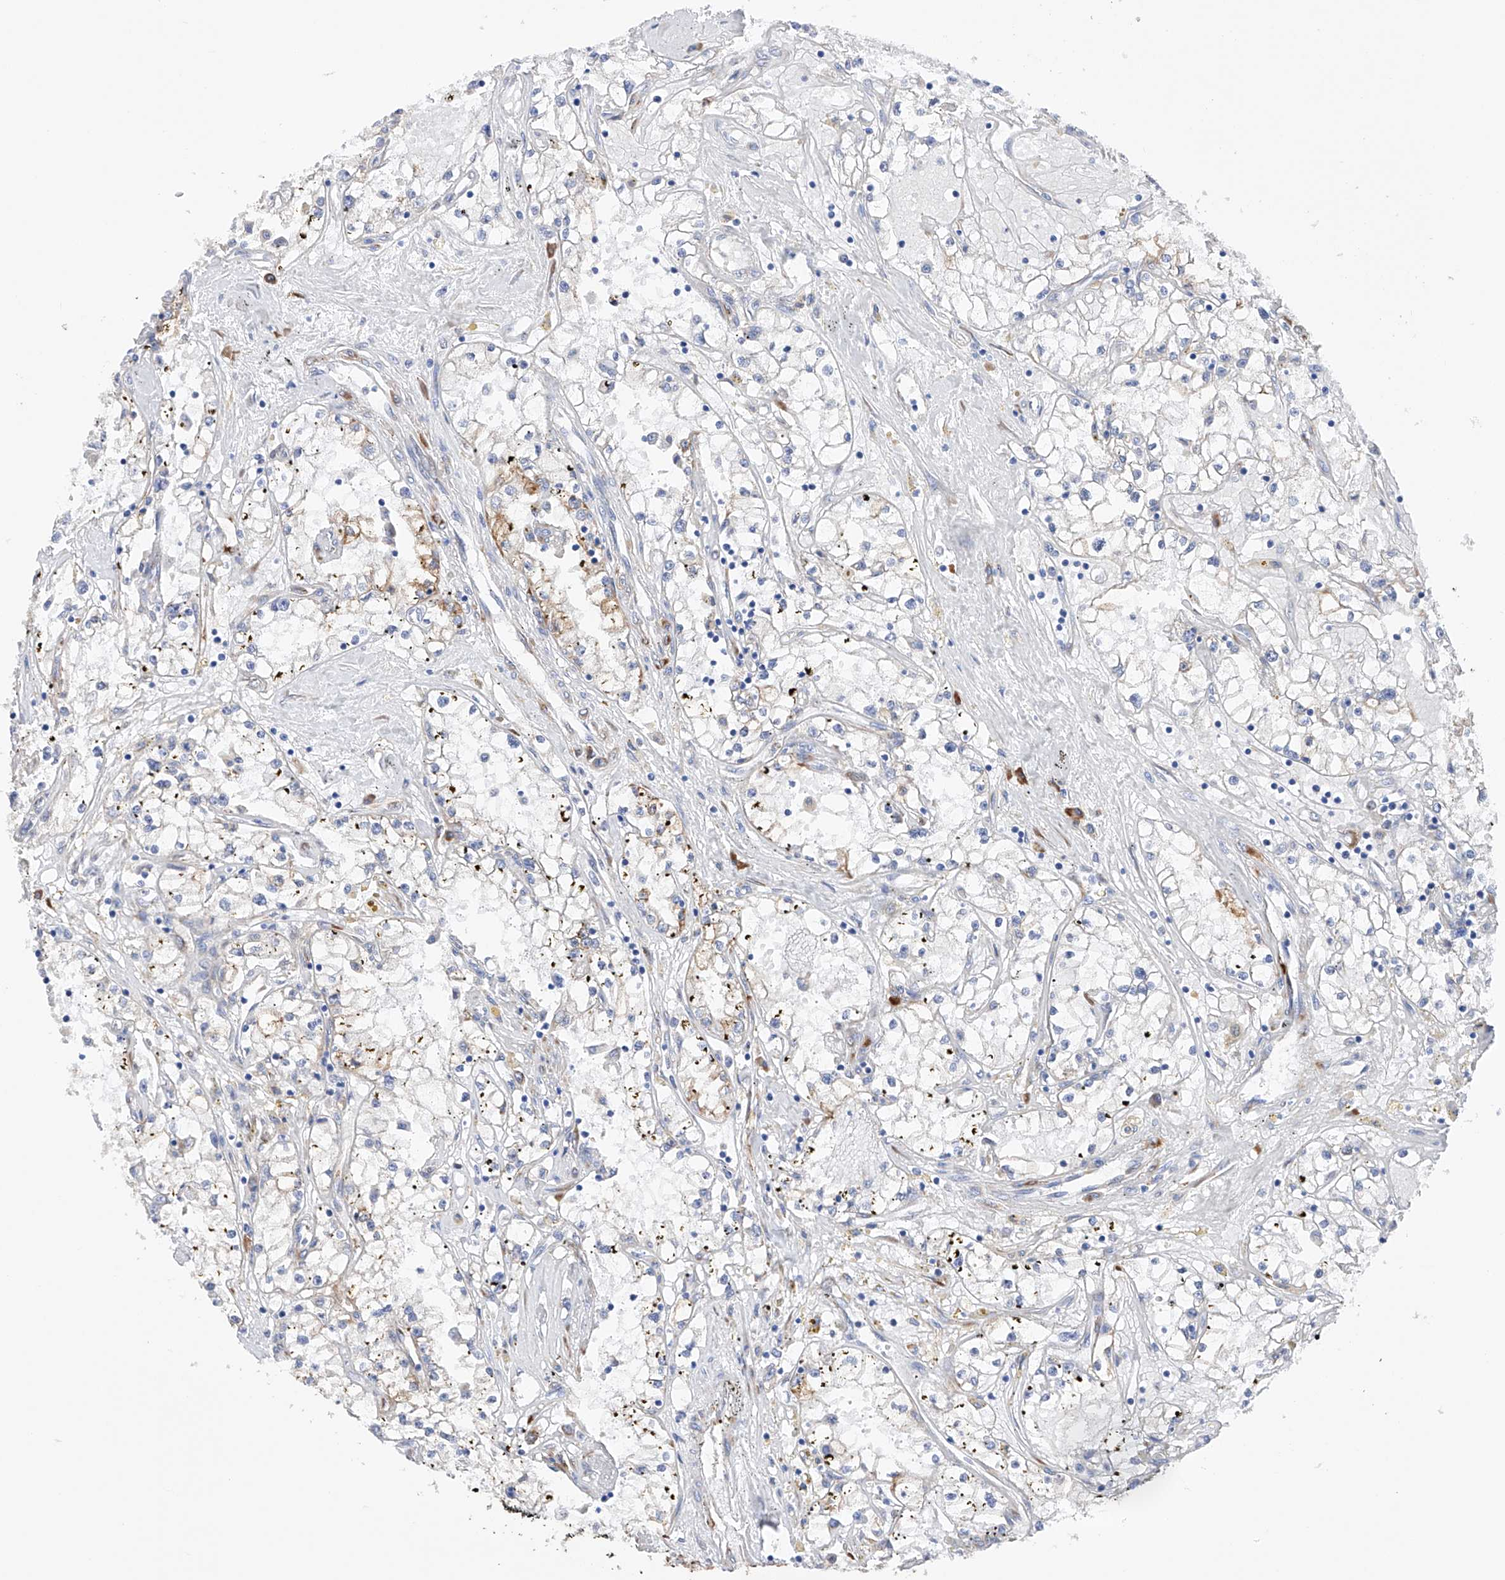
{"staining": {"intensity": "moderate", "quantity": "<25%", "location": "cytoplasmic/membranous"}, "tissue": "renal cancer", "cell_type": "Tumor cells", "image_type": "cancer", "snomed": [{"axis": "morphology", "description": "Adenocarcinoma, NOS"}, {"axis": "topography", "description": "Kidney"}], "caption": "This micrograph shows immunohistochemistry staining of renal cancer (adenocarcinoma), with low moderate cytoplasmic/membranous staining in approximately <25% of tumor cells.", "gene": "PDIA5", "patient": {"sex": "male", "age": 56}}